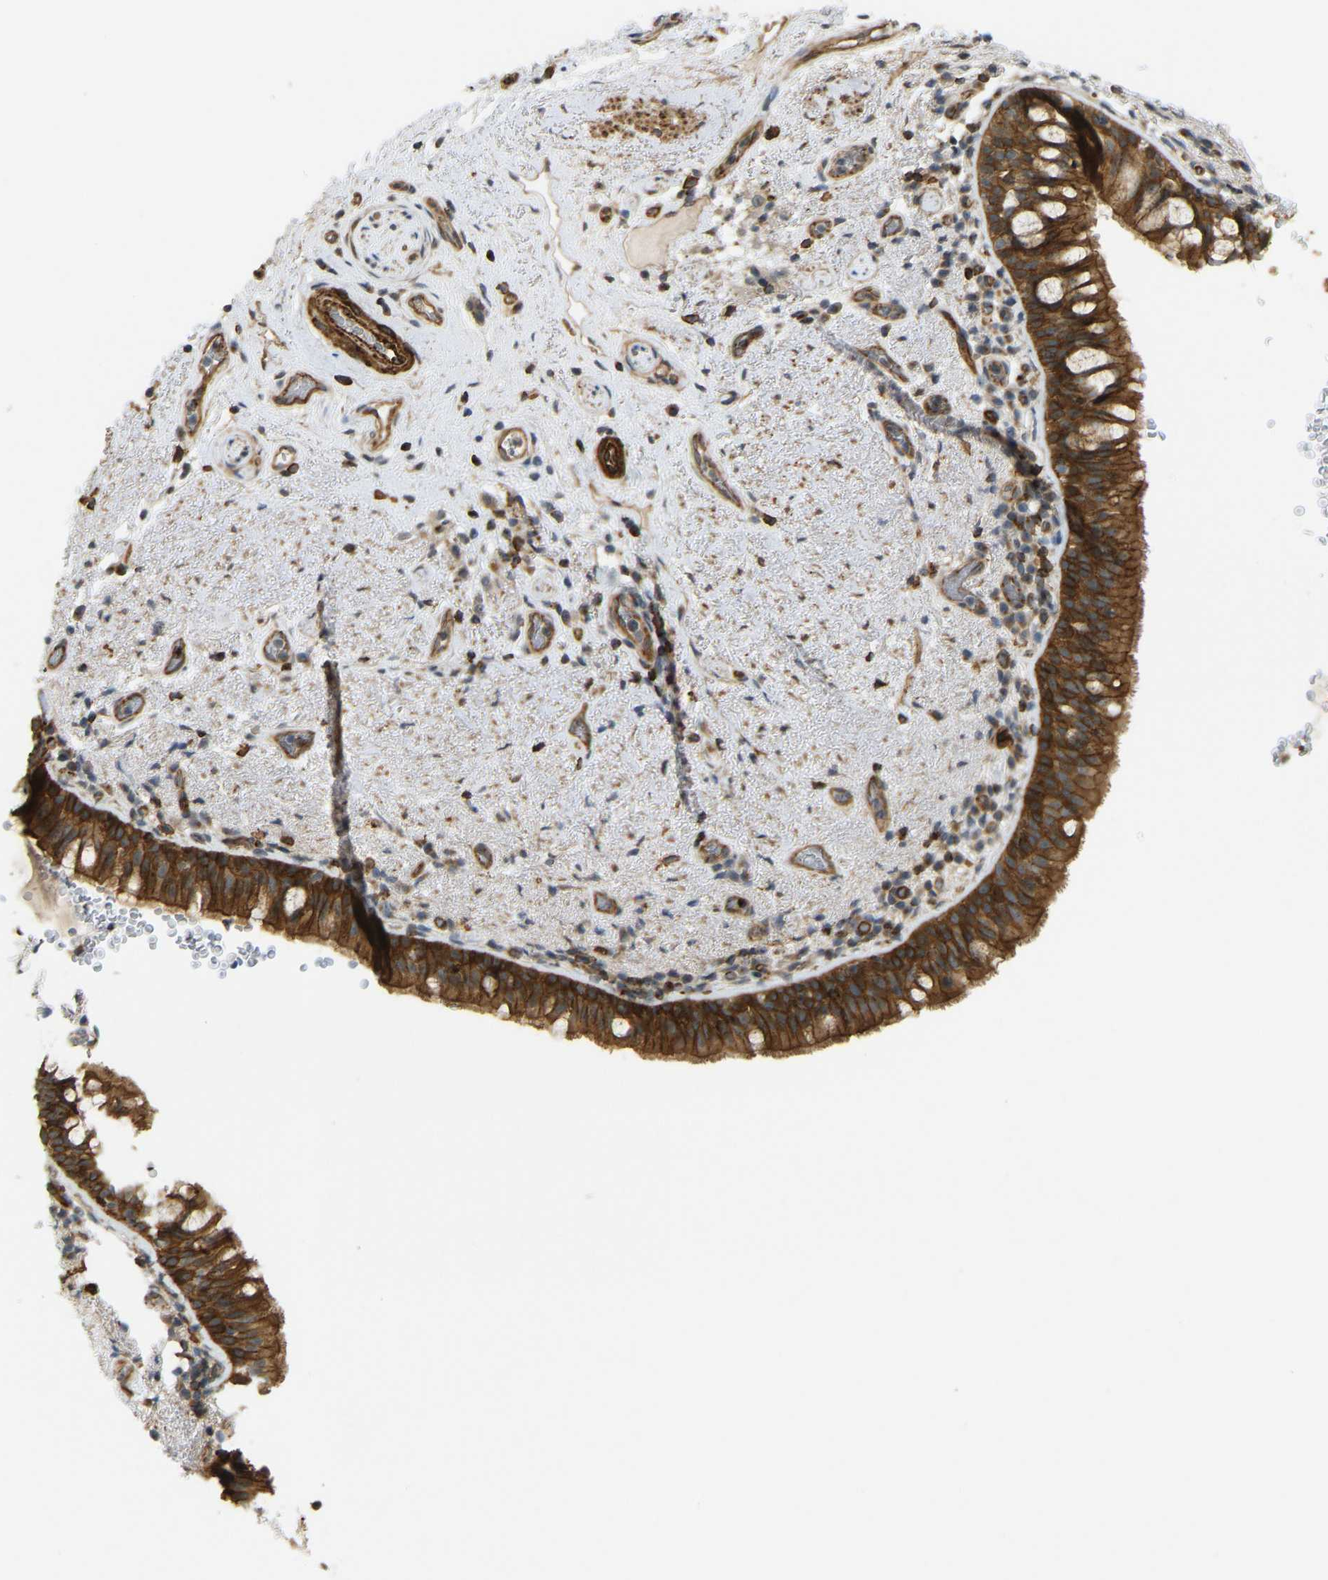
{"staining": {"intensity": "strong", "quantity": ">75%", "location": "cytoplasmic/membranous"}, "tissue": "bronchus", "cell_type": "Respiratory epithelial cells", "image_type": "normal", "snomed": [{"axis": "morphology", "description": "Normal tissue, NOS"}, {"axis": "morphology", "description": "Inflammation, NOS"}, {"axis": "topography", "description": "Cartilage tissue"}, {"axis": "topography", "description": "Bronchus"}], "caption": "Bronchus stained with DAB (3,3'-diaminobenzidine) immunohistochemistry exhibits high levels of strong cytoplasmic/membranous staining in about >75% of respiratory epithelial cells.", "gene": "KIAA1671", "patient": {"sex": "male", "age": 77}}